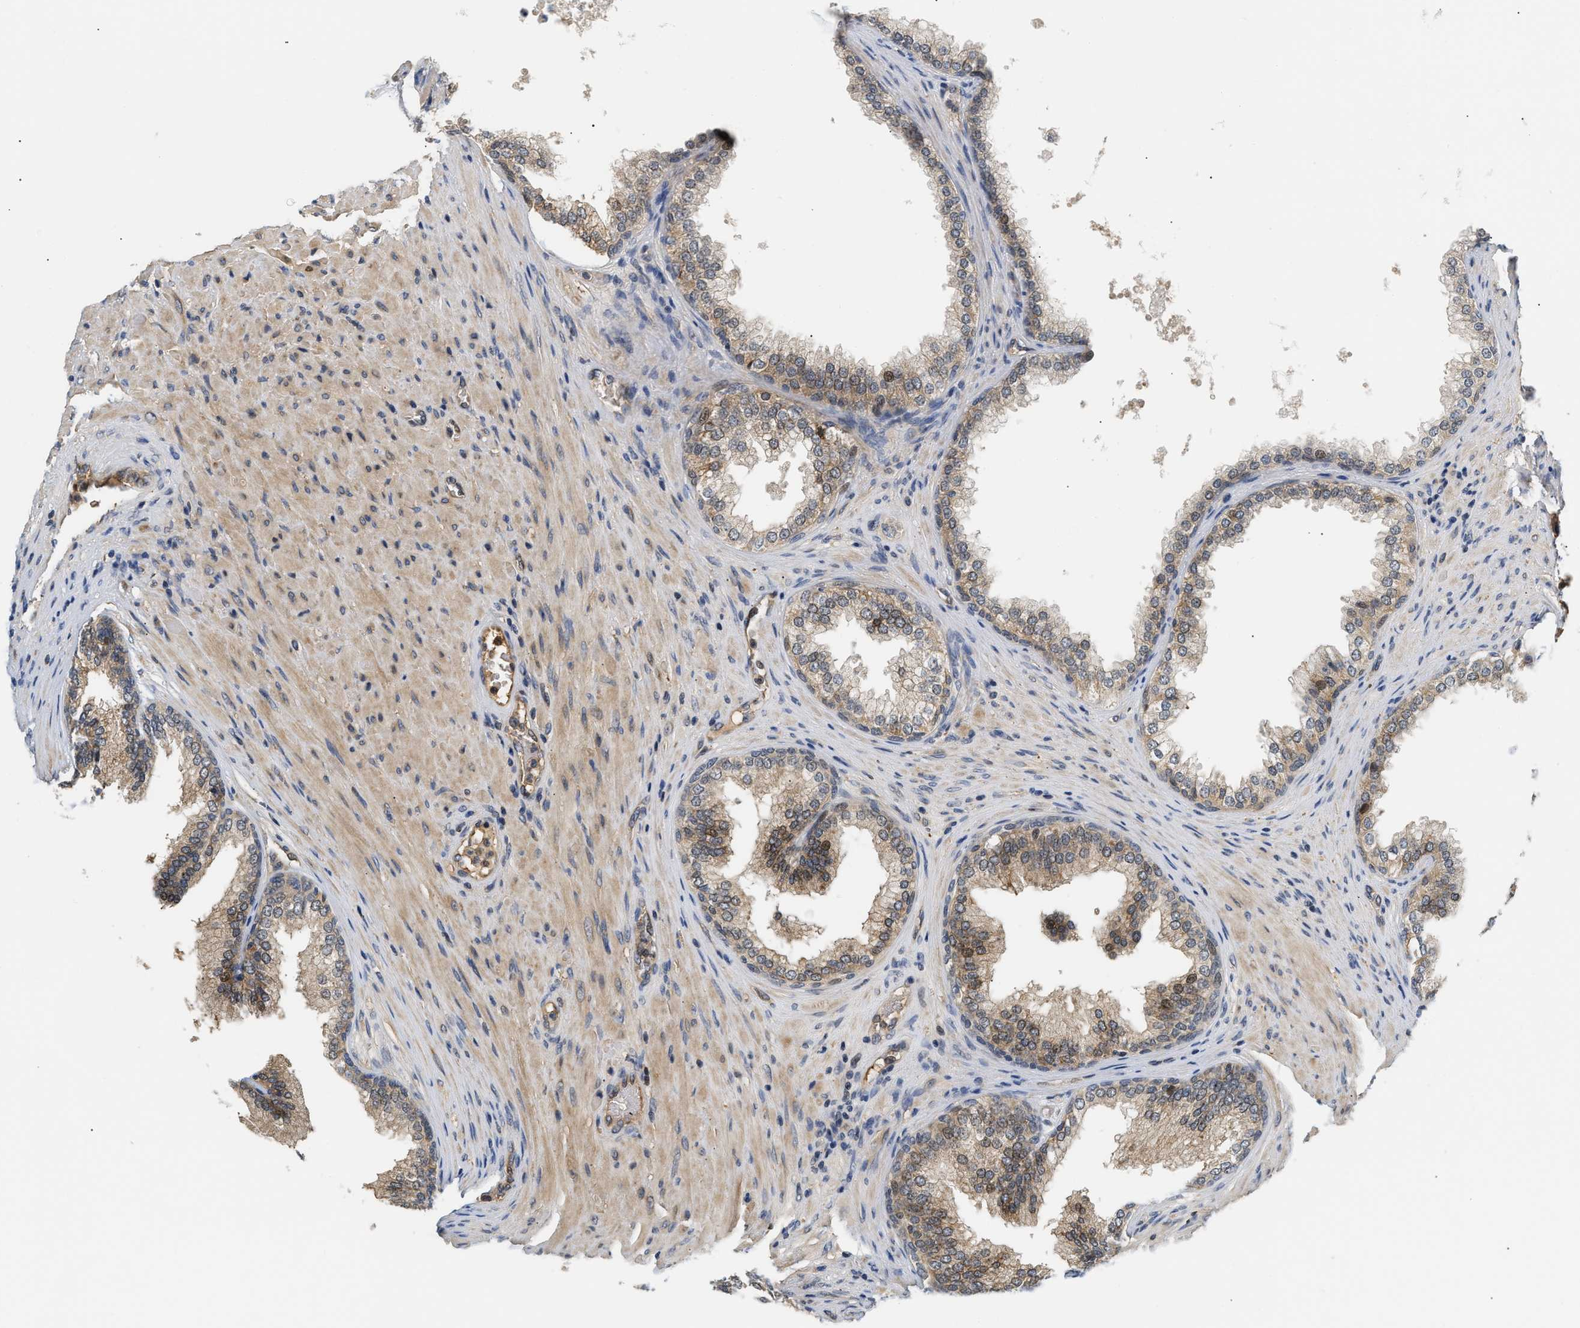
{"staining": {"intensity": "moderate", "quantity": ">75%", "location": "cytoplasmic/membranous"}, "tissue": "prostate", "cell_type": "Glandular cells", "image_type": "normal", "snomed": [{"axis": "morphology", "description": "Normal tissue, NOS"}, {"axis": "topography", "description": "Prostate"}], "caption": "Benign prostate displays moderate cytoplasmic/membranous positivity in about >75% of glandular cells.", "gene": "TNIP2", "patient": {"sex": "male", "age": 76}}